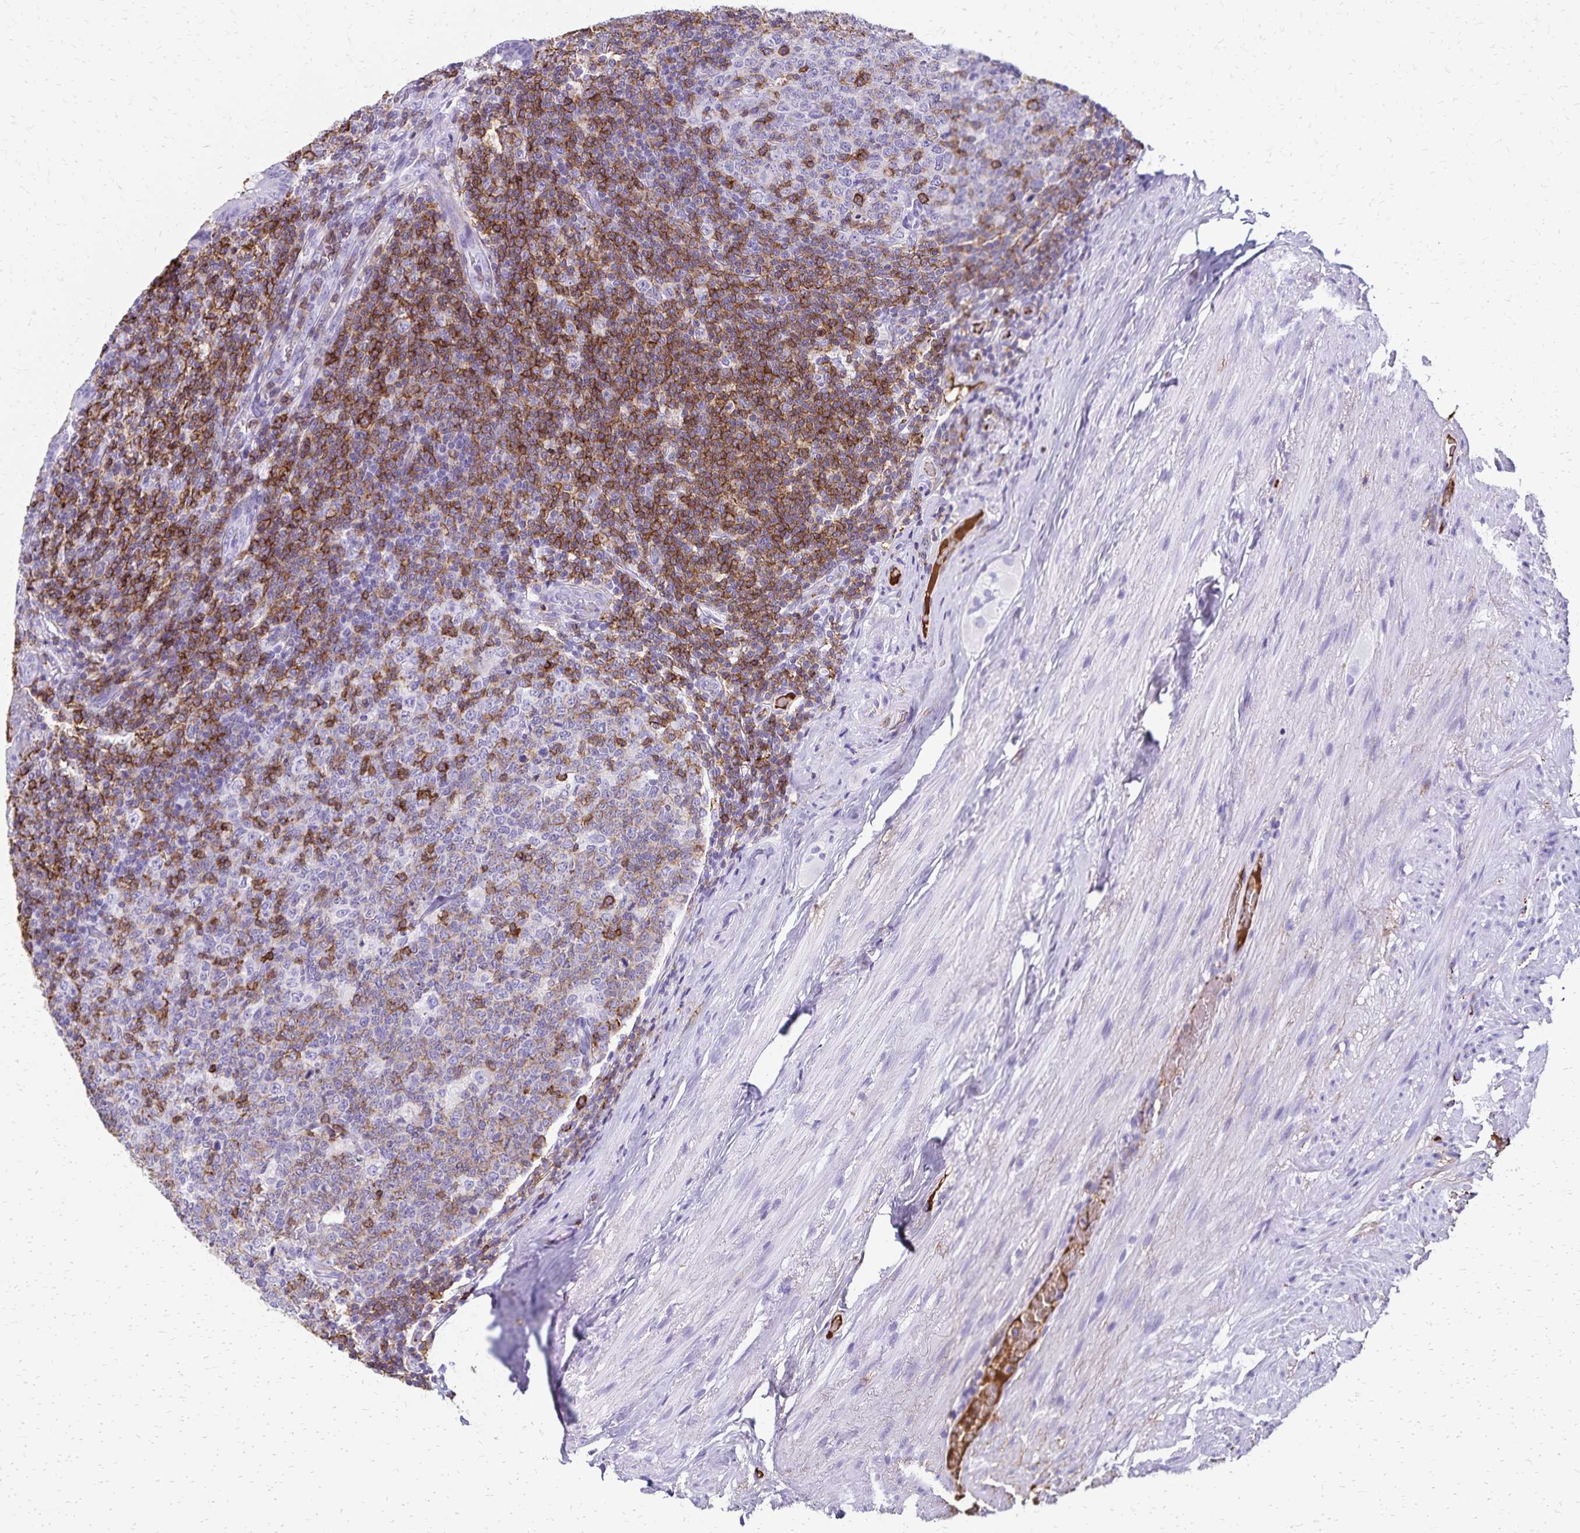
{"staining": {"intensity": "negative", "quantity": "none", "location": "none"}, "tissue": "appendix", "cell_type": "Glandular cells", "image_type": "normal", "snomed": [{"axis": "morphology", "description": "Normal tissue, NOS"}, {"axis": "topography", "description": "Appendix"}], "caption": "The immunohistochemistry (IHC) image has no significant expression in glandular cells of appendix.", "gene": "CD27", "patient": {"sex": "male", "age": 71}}